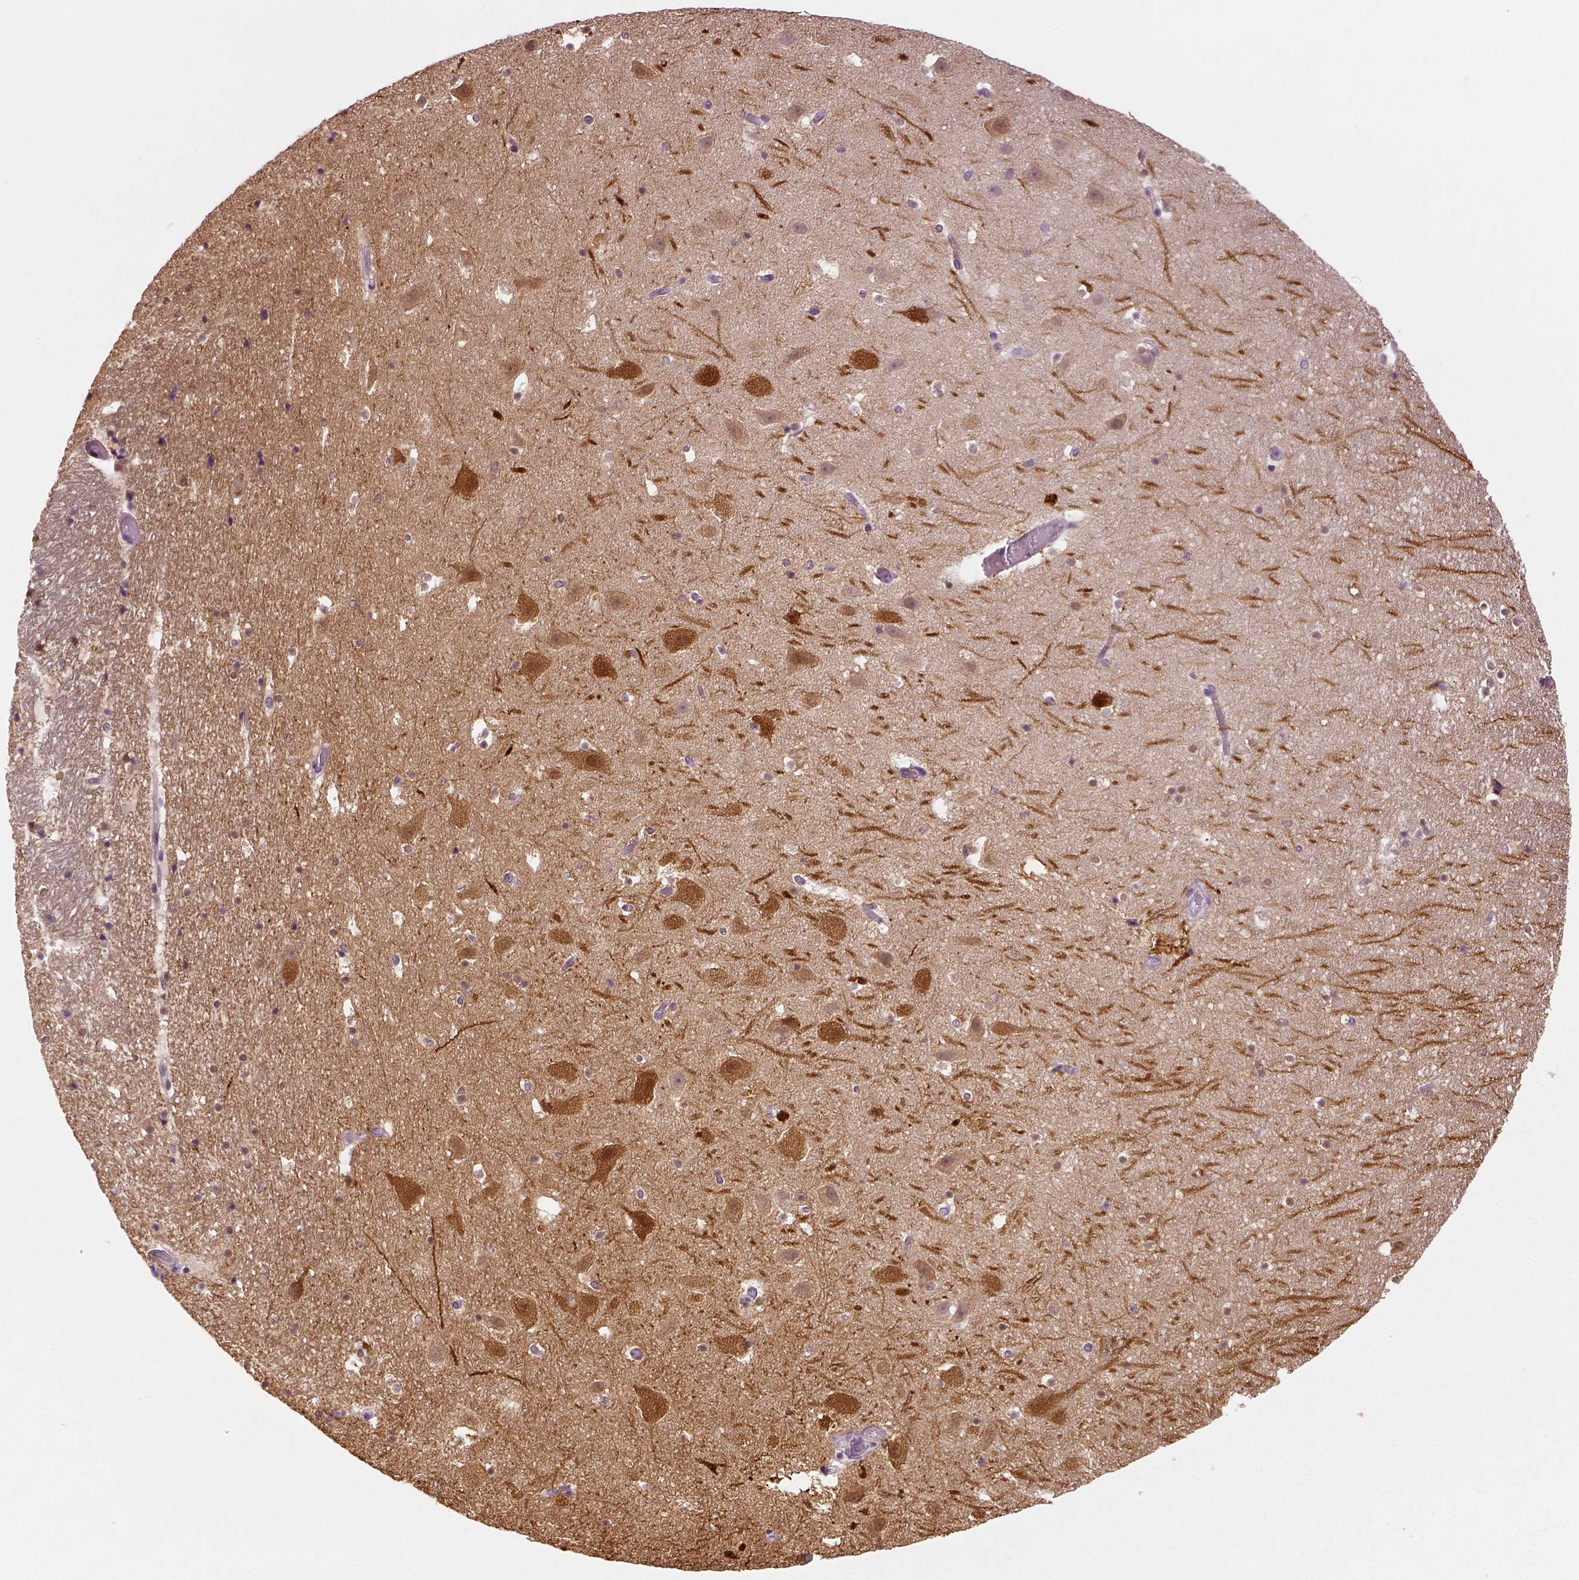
{"staining": {"intensity": "moderate", "quantity": "<25%", "location": "cytoplasmic/membranous"}, "tissue": "hippocampus", "cell_type": "Glial cells", "image_type": "normal", "snomed": [{"axis": "morphology", "description": "Normal tissue, NOS"}, {"axis": "topography", "description": "Hippocampus"}], "caption": "Brown immunohistochemical staining in unremarkable hippocampus demonstrates moderate cytoplasmic/membranous positivity in approximately <25% of glial cells.", "gene": "NECAB1", "patient": {"sex": "male", "age": 26}}